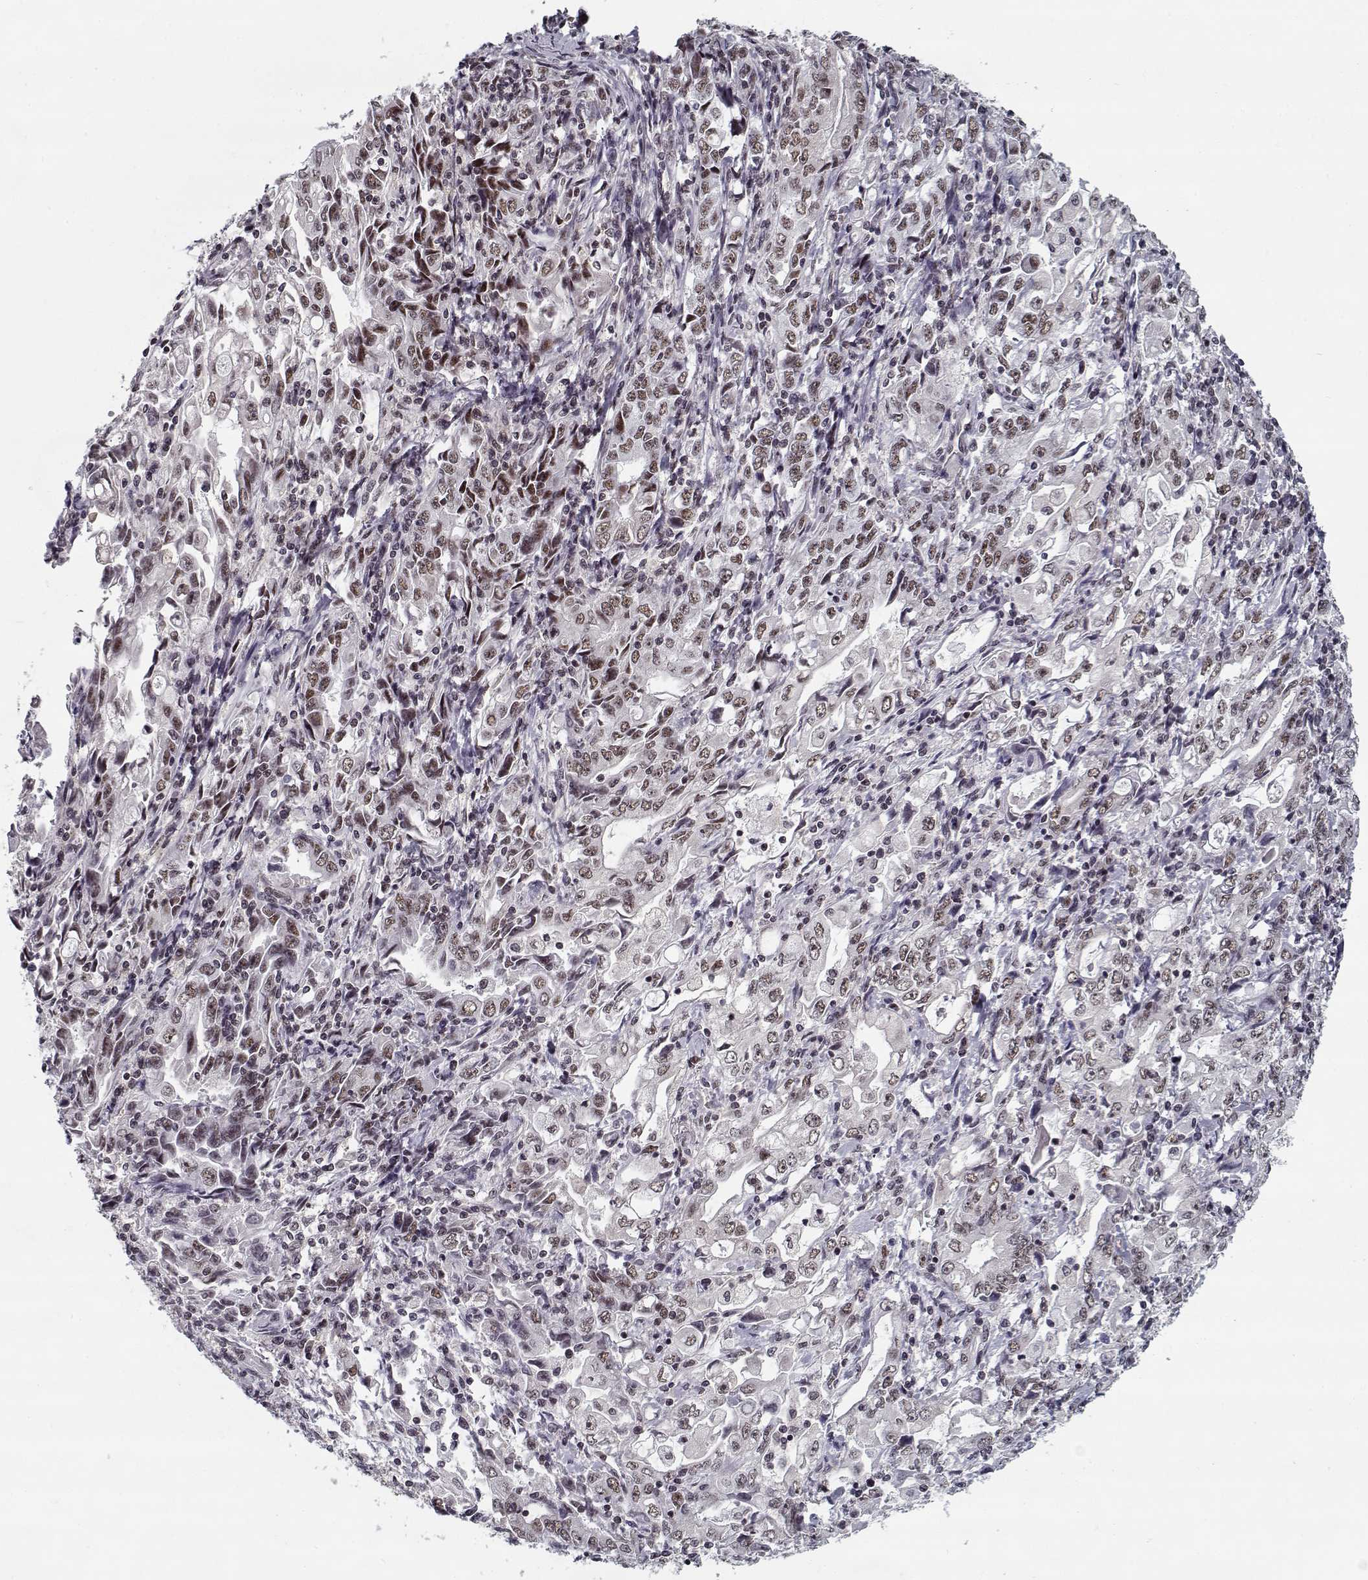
{"staining": {"intensity": "weak", "quantity": "25%-75%", "location": "nuclear"}, "tissue": "stomach cancer", "cell_type": "Tumor cells", "image_type": "cancer", "snomed": [{"axis": "morphology", "description": "Adenocarcinoma, NOS"}, {"axis": "topography", "description": "Stomach, lower"}], "caption": "There is low levels of weak nuclear staining in tumor cells of stomach adenocarcinoma, as demonstrated by immunohistochemical staining (brown color).", "gene": "TESPA1", "patient": {"sex": "female", "age": 72}}